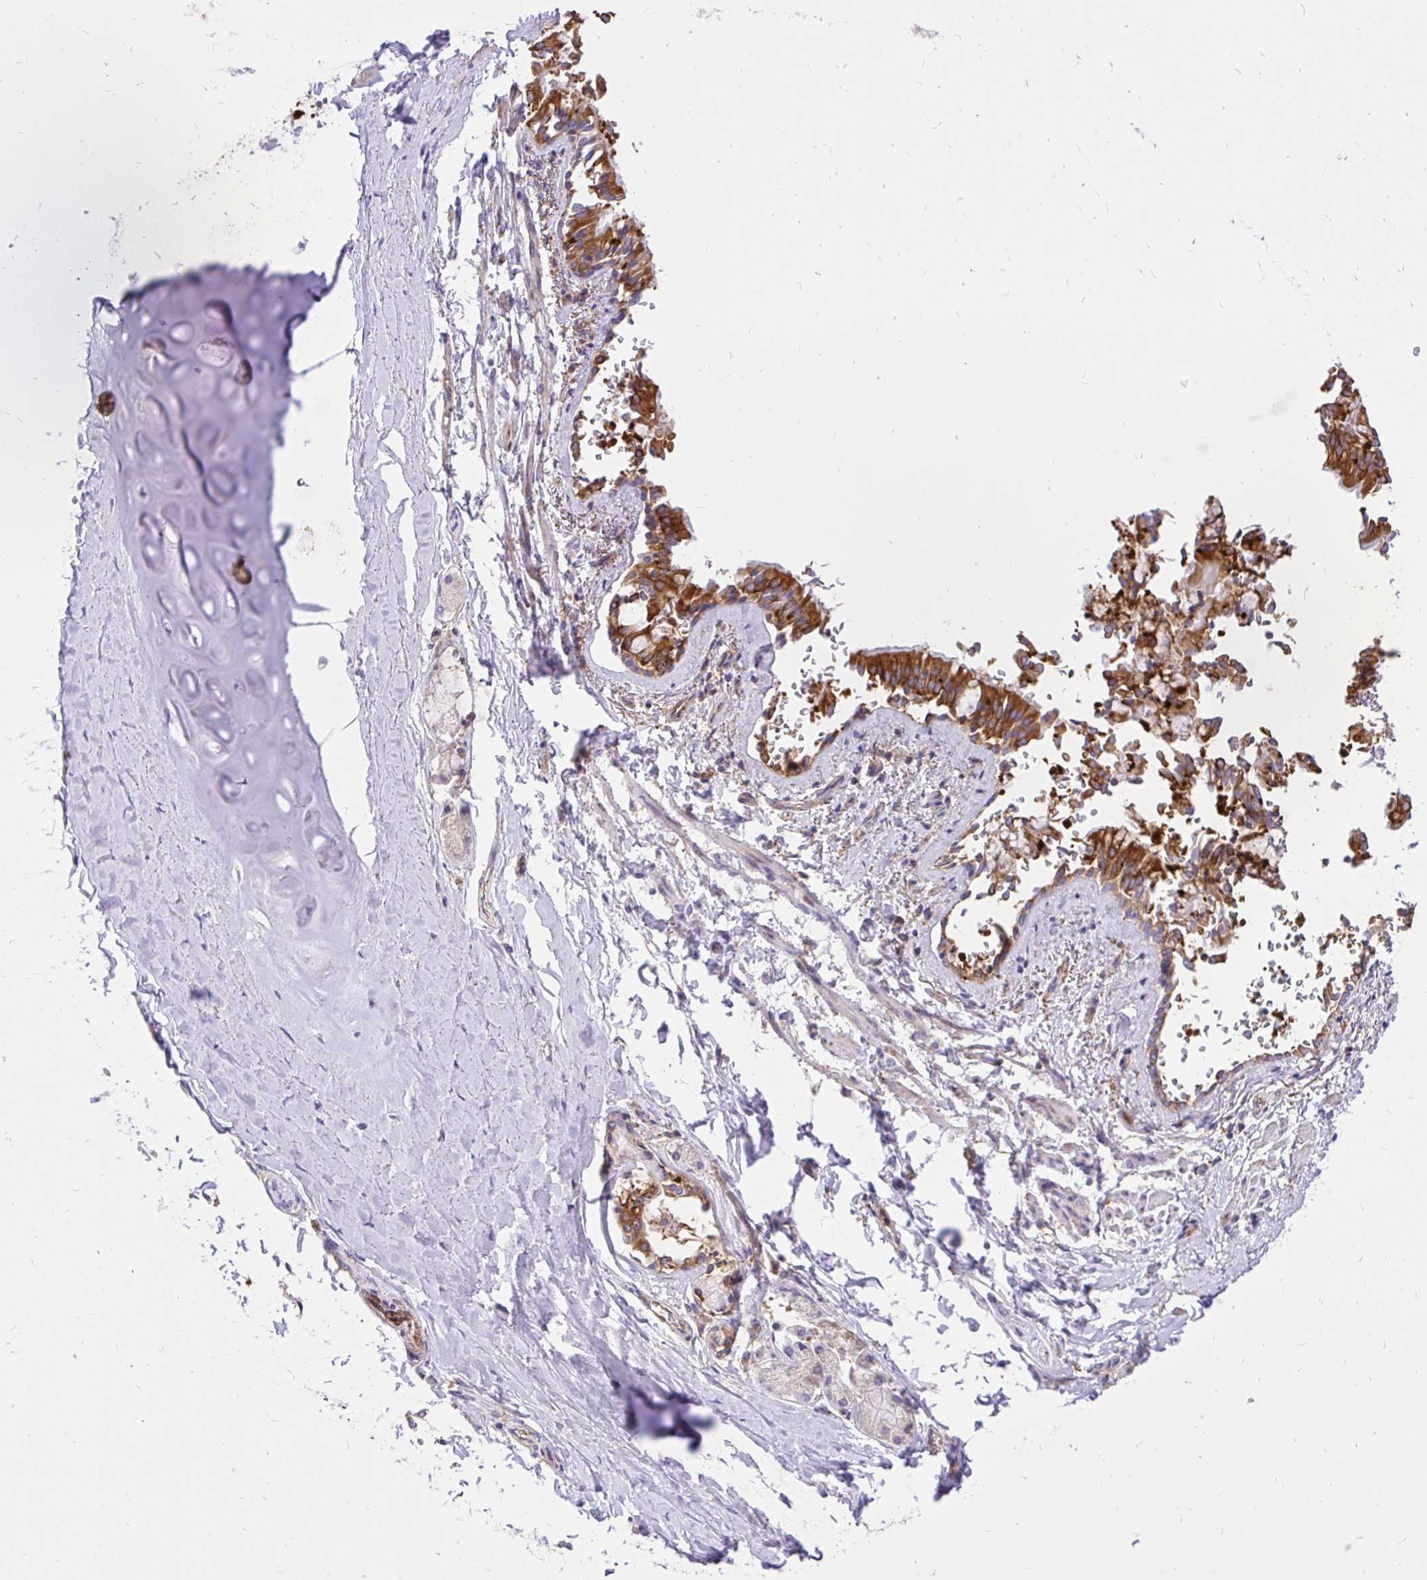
{"staining": {"intensity": "negative", "quantity": "none", "location": "none"}, "tissue": "soft tissue", "cell_type": "Chondrocytes", "image_type": "normal", "snomed": [{"axis": "morphology", "description": "Normal tissue, NOS"}, {"axis": "topography", "description": "Cartilage tissue"}, {"axis": "topography", "description": "Bronchus"}, {"axis": "topography", "description": "Peripheral nerve tissue"}], "caption": "Histopathology image shows no protein positivity in chondrocytes of unremarkable soft tissue. (DAB immunohistochemistry, high magnification).", "gene": "ABCB10", "patient": {"sex": "male", "age": 67}}